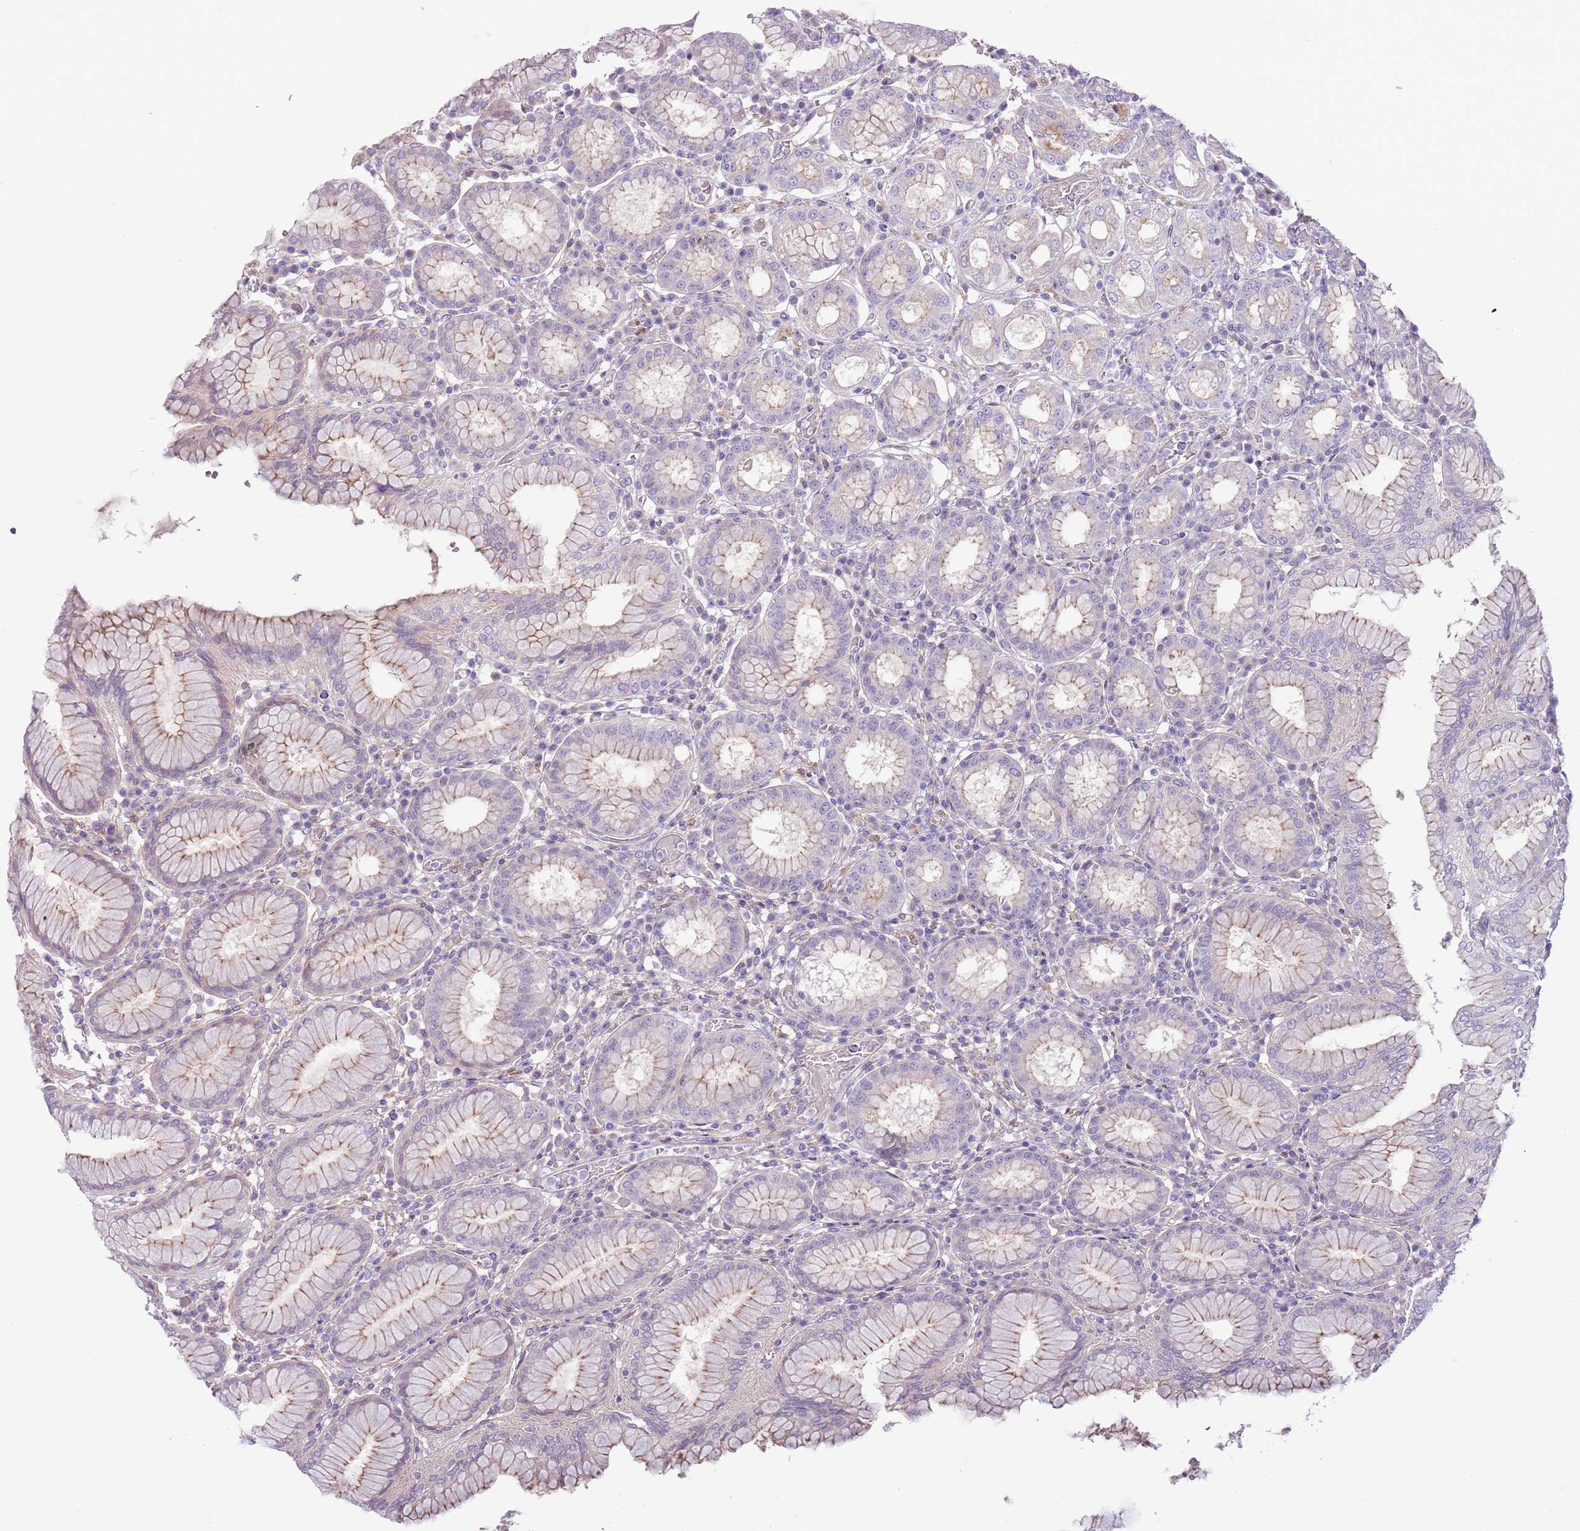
{"staining": {"intensity": "weak", "quantity": "25%-75%", "location": "cytoplasmic/membranous"}, "tissue": "stomach", "cell_type": "Glandular cells", "image_type": "normal", "snomed": [{"axis": "morphology", "description": "Normal tissue, NOS"}, {"axis": "topography", "description": "Stomach"}, {"axis": "topography", "description": "Stomach, lower"}], "caption": "A low amount of weak cytoplasmic/membranous expression is present in approximately 25%-75% of glandular cells in unremarkable stomach. Immunohistochemistry (ihc) stains the protein in brown and the nuclei are stained blue.", "gene": "MRO", "patient": {"sex": "female", "age": 56}}